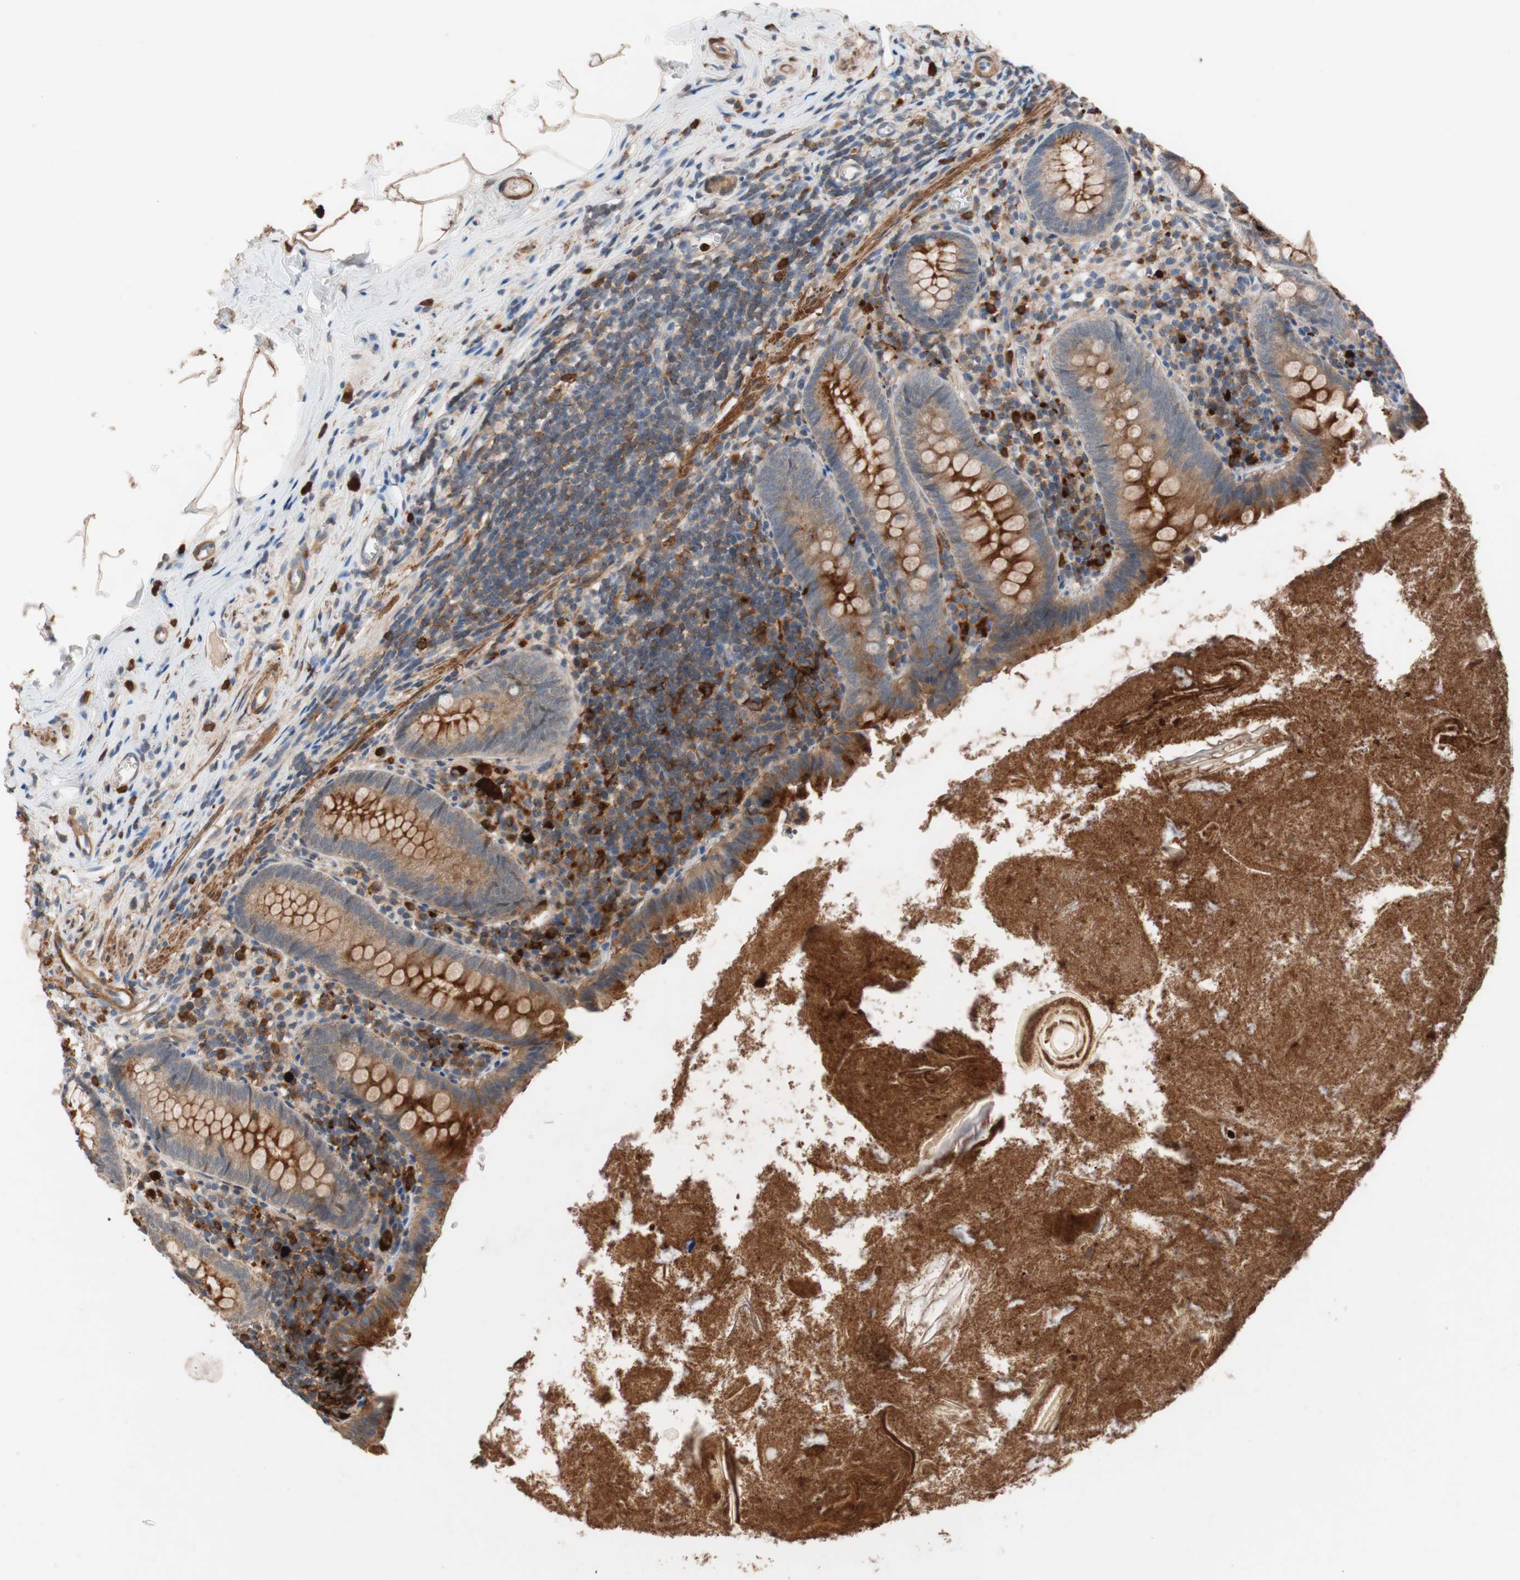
{"staining": {"intensity": "moderate", "quantity": ">75%", "location": "cytoplasmic/membranous"}, "tissue": "appendix", "cell_type": "Glandular cells", "image_type": "normal", "snomed": [{"axis": "morphology", "description": "Normal tissue, NOS"}, {"axis": "topography", "description": "Appendix"}], "caption": "The immunohistochemical stain labels moderate cytoplasmic/membranous staining in glandular cells of normal appendix.", "gene": "LITAF", "patient": {"sex": "male", "age": 52}}